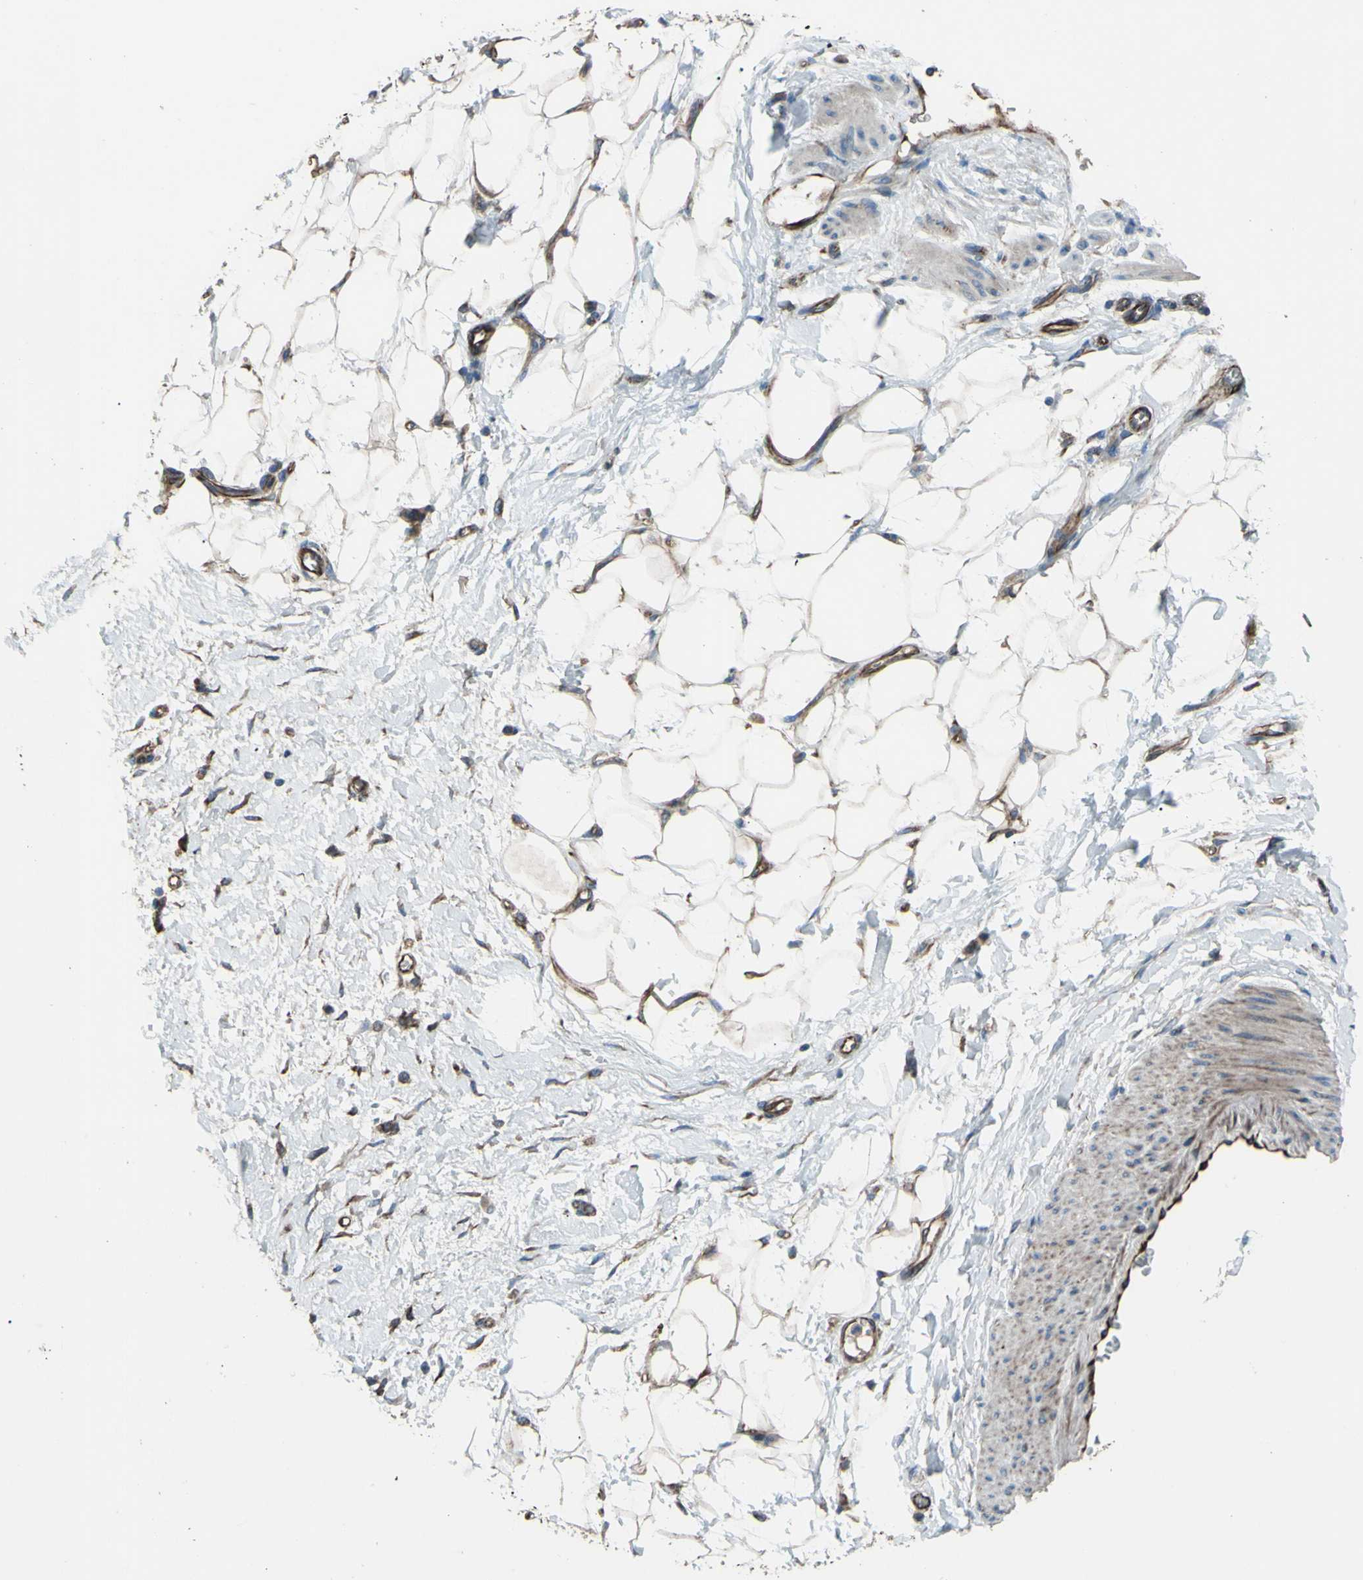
{"staining": {"intensity": "moderate", "quantity": ">75%", "location": "cytoplasmic/membranous"}, "tissue": "adipose tissue", "cell_type": "Adipocytes", "image_type": "normal", "snomed": [{"axis": "morphology", "description": "Normal tissue, NOS"}, {"axis": "morphology", "description": "Urothelial carcinoma, High grade"}, {"axis": "topography", "description": "Vascular tissue"}, {"axis": "topography", "description": "Urinary bladder"}], "caption": "Immunohistochemistry of benign adipose tissue reveals medium levels of moderate cytoplasmic/membranous expression in about >75% of adipocytes.", "gene": "EMC7", "patient": {"sex": "female", "age": 56}}